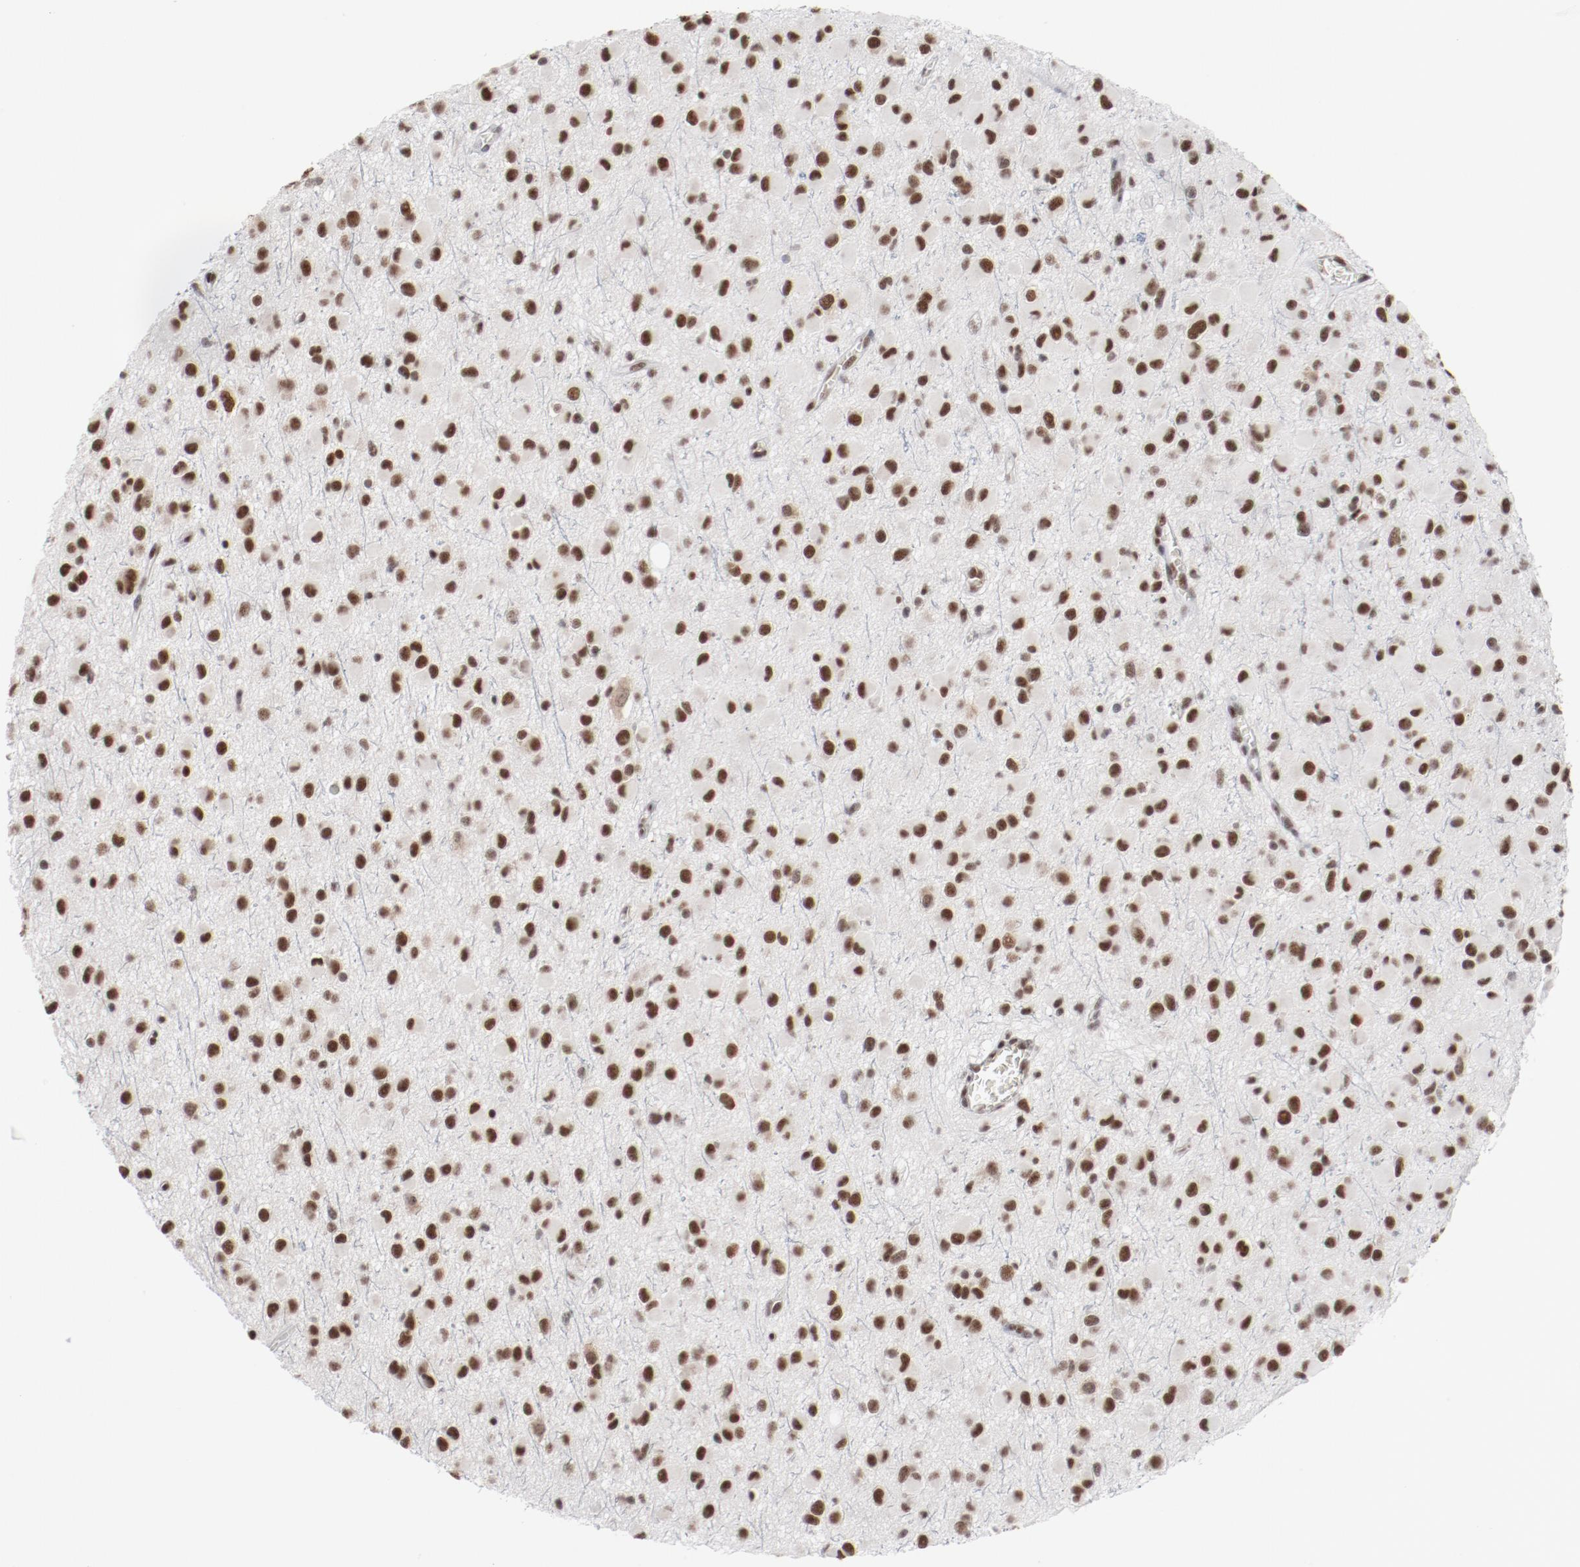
{"staining": {"intensity": "strong", "quantity": ">75%", "location": "nuclear"}, "tissue": "glioma", "cell_type": "Tumor cells", "image_type": "cancer", "snomed": [{"axis": "morphology", "description": "Glioma, malignant, Low grade"}, {"axis": "topography", "description": "Brain"}], "caption": "Protein analysis of glioma tissue demonstrates strong nuclear staining in approximately >75% of tumor cells. The staining was performed using DAB (3,3'-diaminobenzidine) to visualize the protein expression in brown, while the nuclei were stained in blue with hematoxylin (Magnification: 20x).", "gene": "BUB3", "patient": {"sex": "male", "age": 42}}